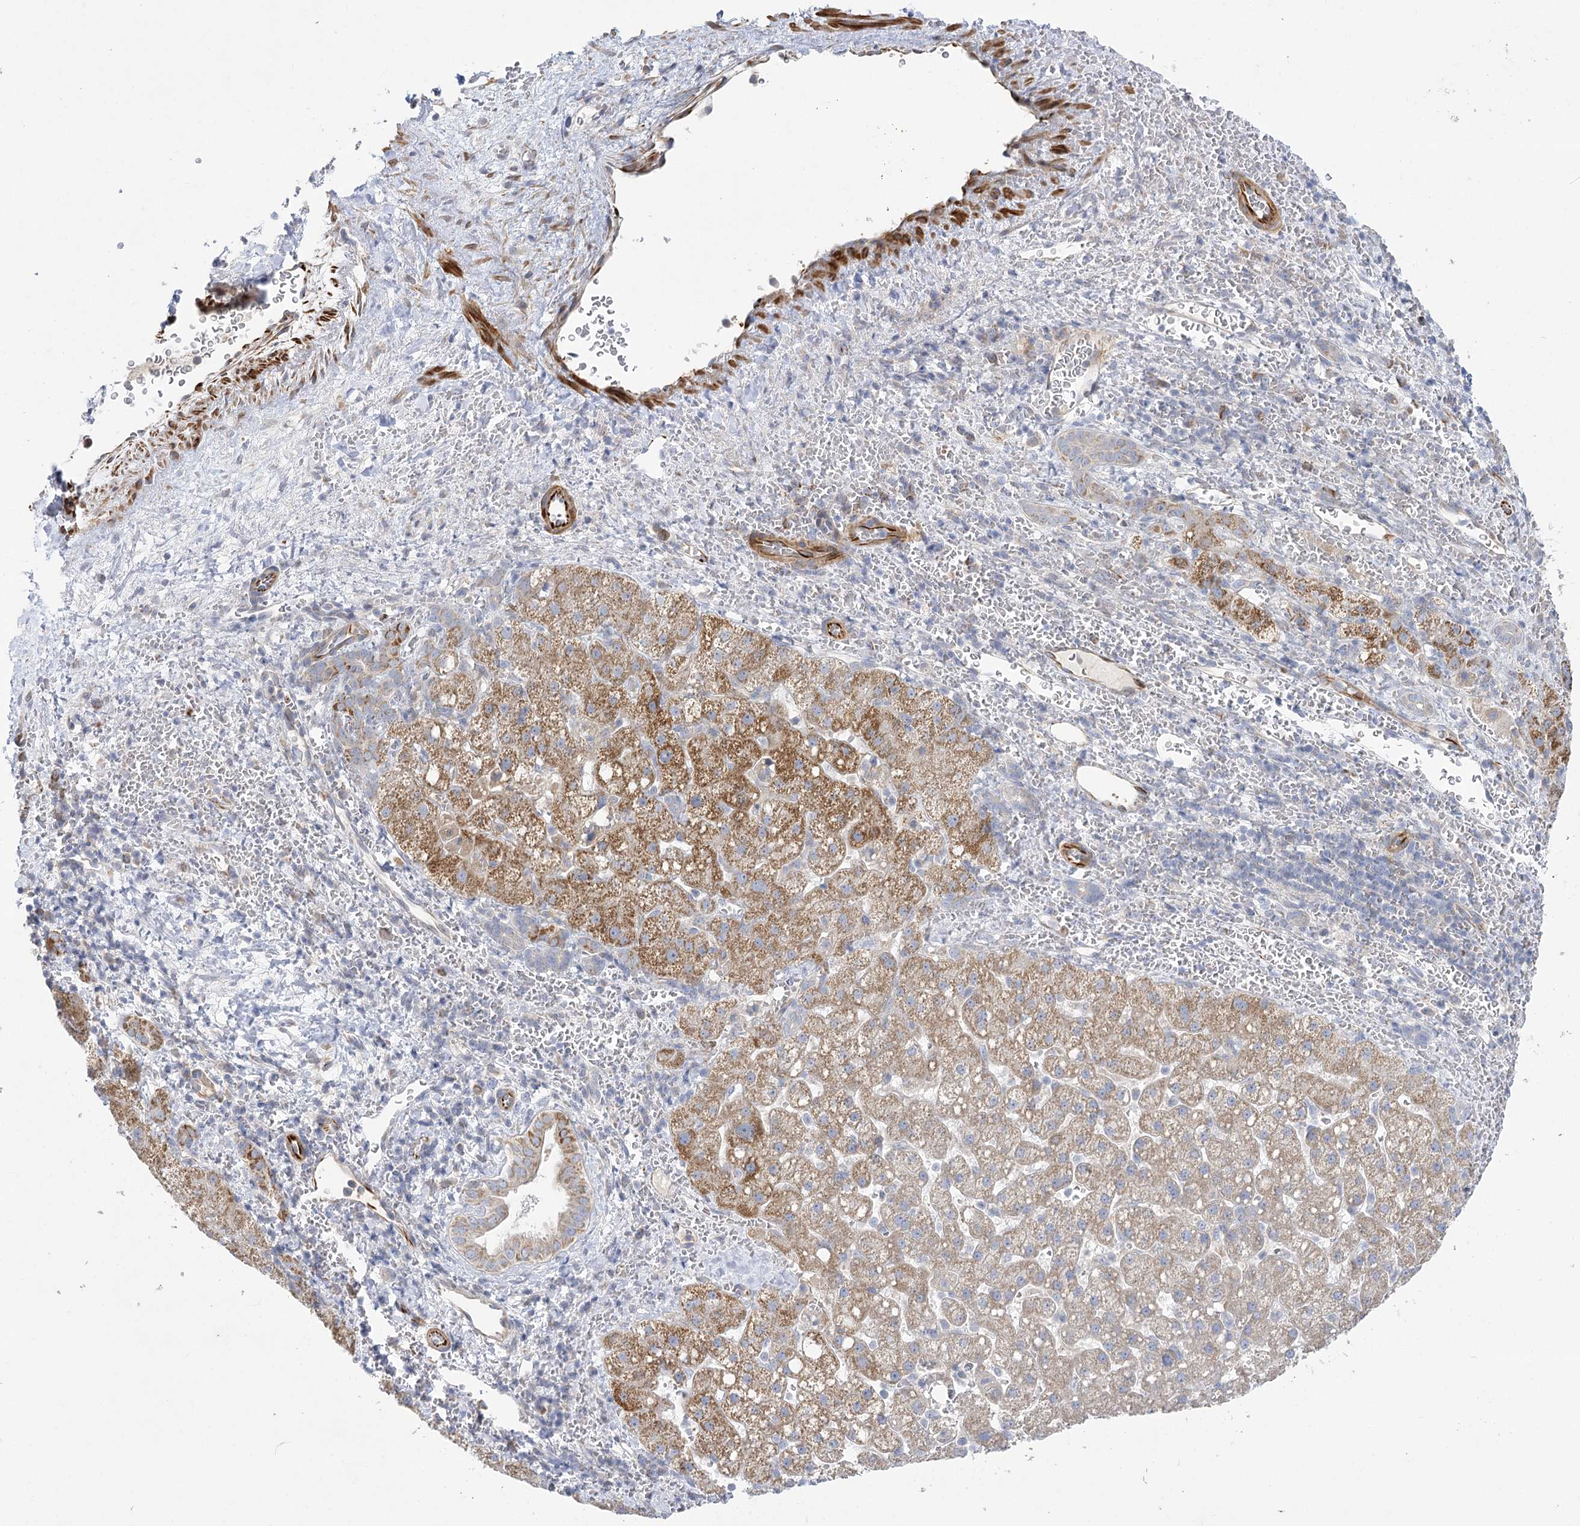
{"staining": {"intensity": "moderate", "quantity": ">75%", "location": "cytoplasmic/membranous"}, "tissue": "liver cancer", "cell_type": "Tumor cells", "image_type": "cancer", "snomed": [{"axis": "morphology", "description": "Carcinoma, Hepatocellular, NOS"}, {"axis": "topography", "description": "Liver"}], "caption": "The image demonstrates staining of liver cancer (hepatocellular carcinoma), revealing moderate cytoplasmic/membranous protein positivity (brown color) within tumor cells. (IHC, brightfield microscopy, high magnification).", "gene": "DHTKD1", "patient": {"sex": "male", "age": 57}}